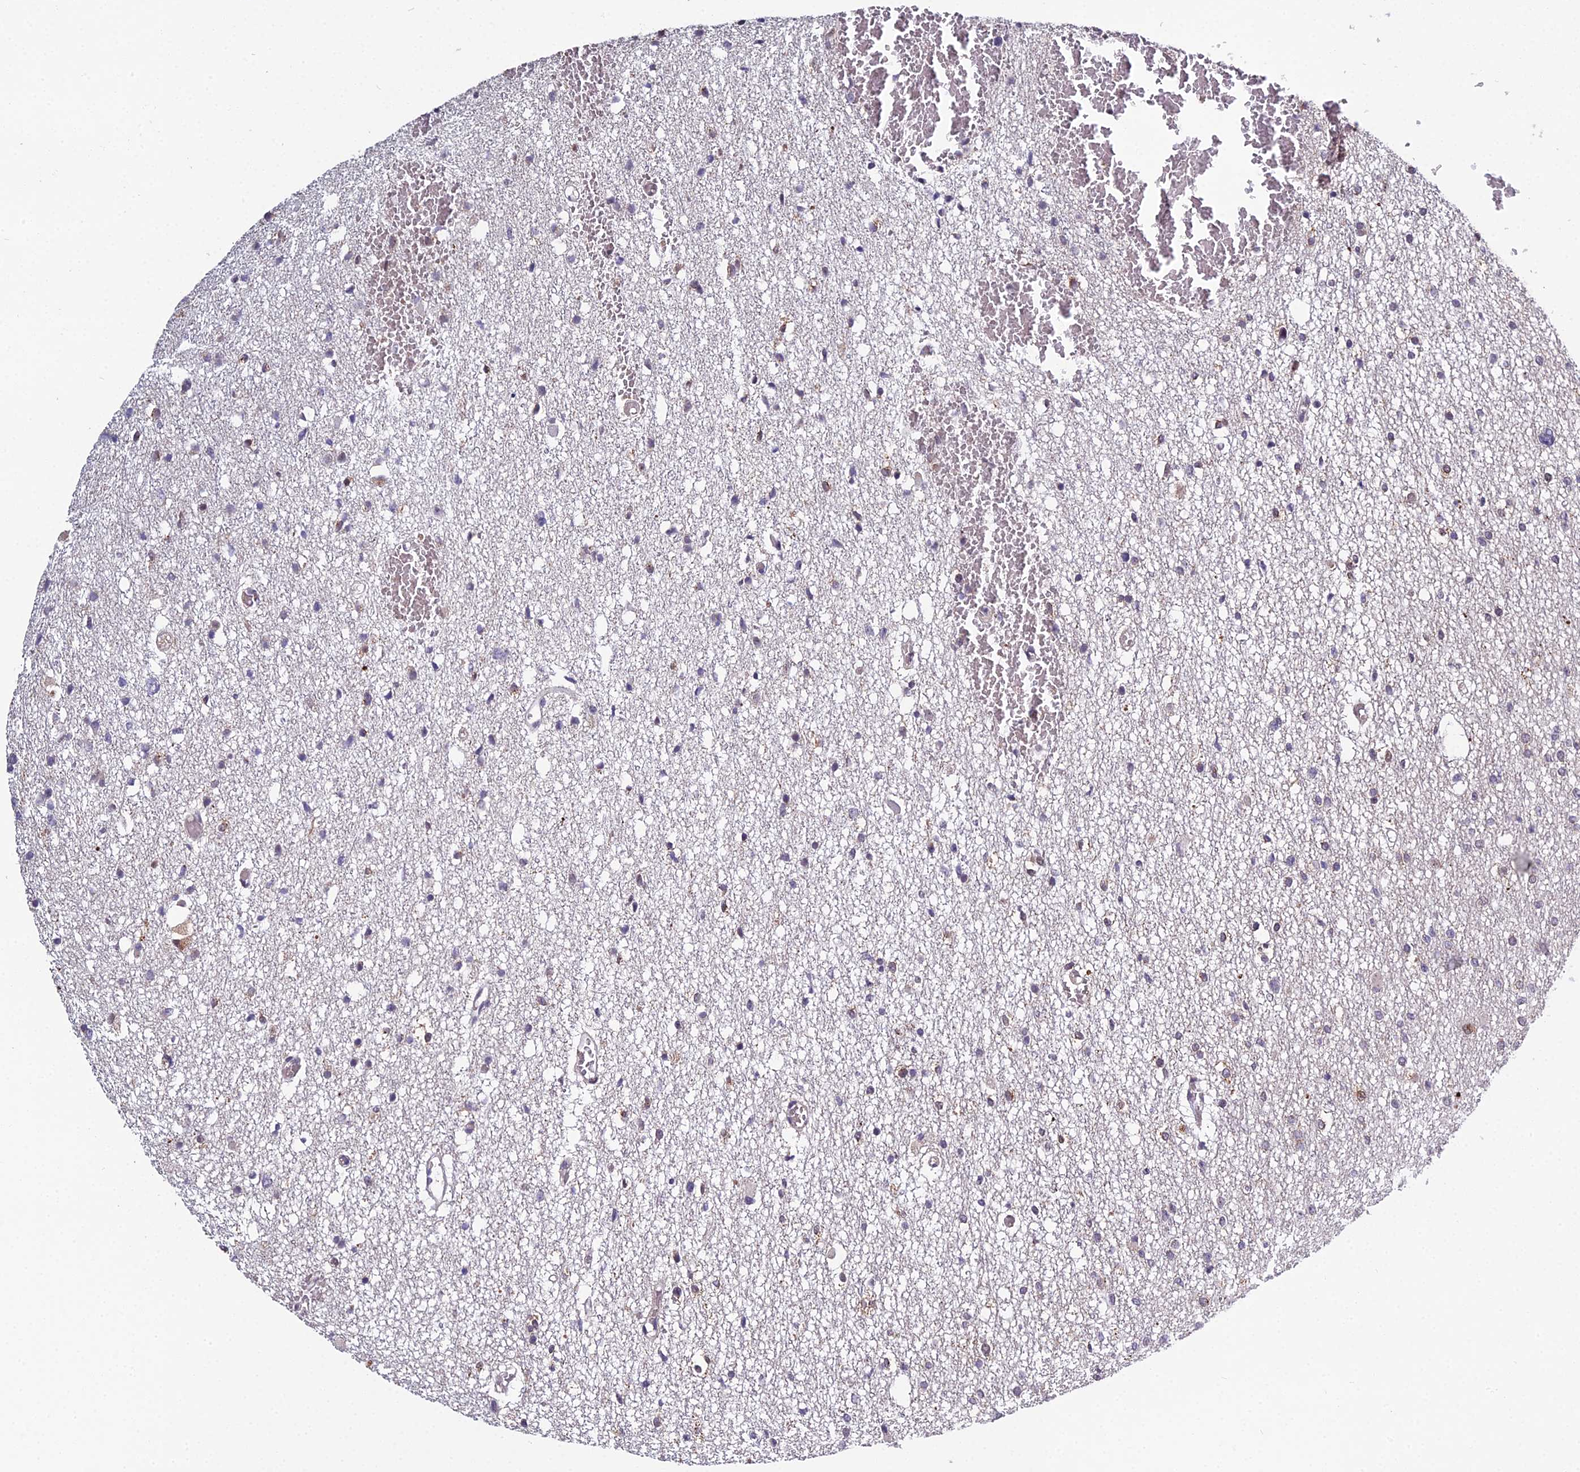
{"staining": {"intensity": "weak", "quantity": "<25%", "location": "nuclear"}, "tissue": "glioma", "cell_type": "Tumor cells", "image_type": "cancer", "snomed": [{"axis": "morphology", "description": "Glioma, malignant, Low grade"}, {"axis": "topography", "description": "Brain"}], "caption": "Tumor cells show no significant protein staining in glioma. (DAB immunohistochemistry (IHC), high magnification).", "gene": "ARL2", "patient": {"sex": "female", "age": 22}}